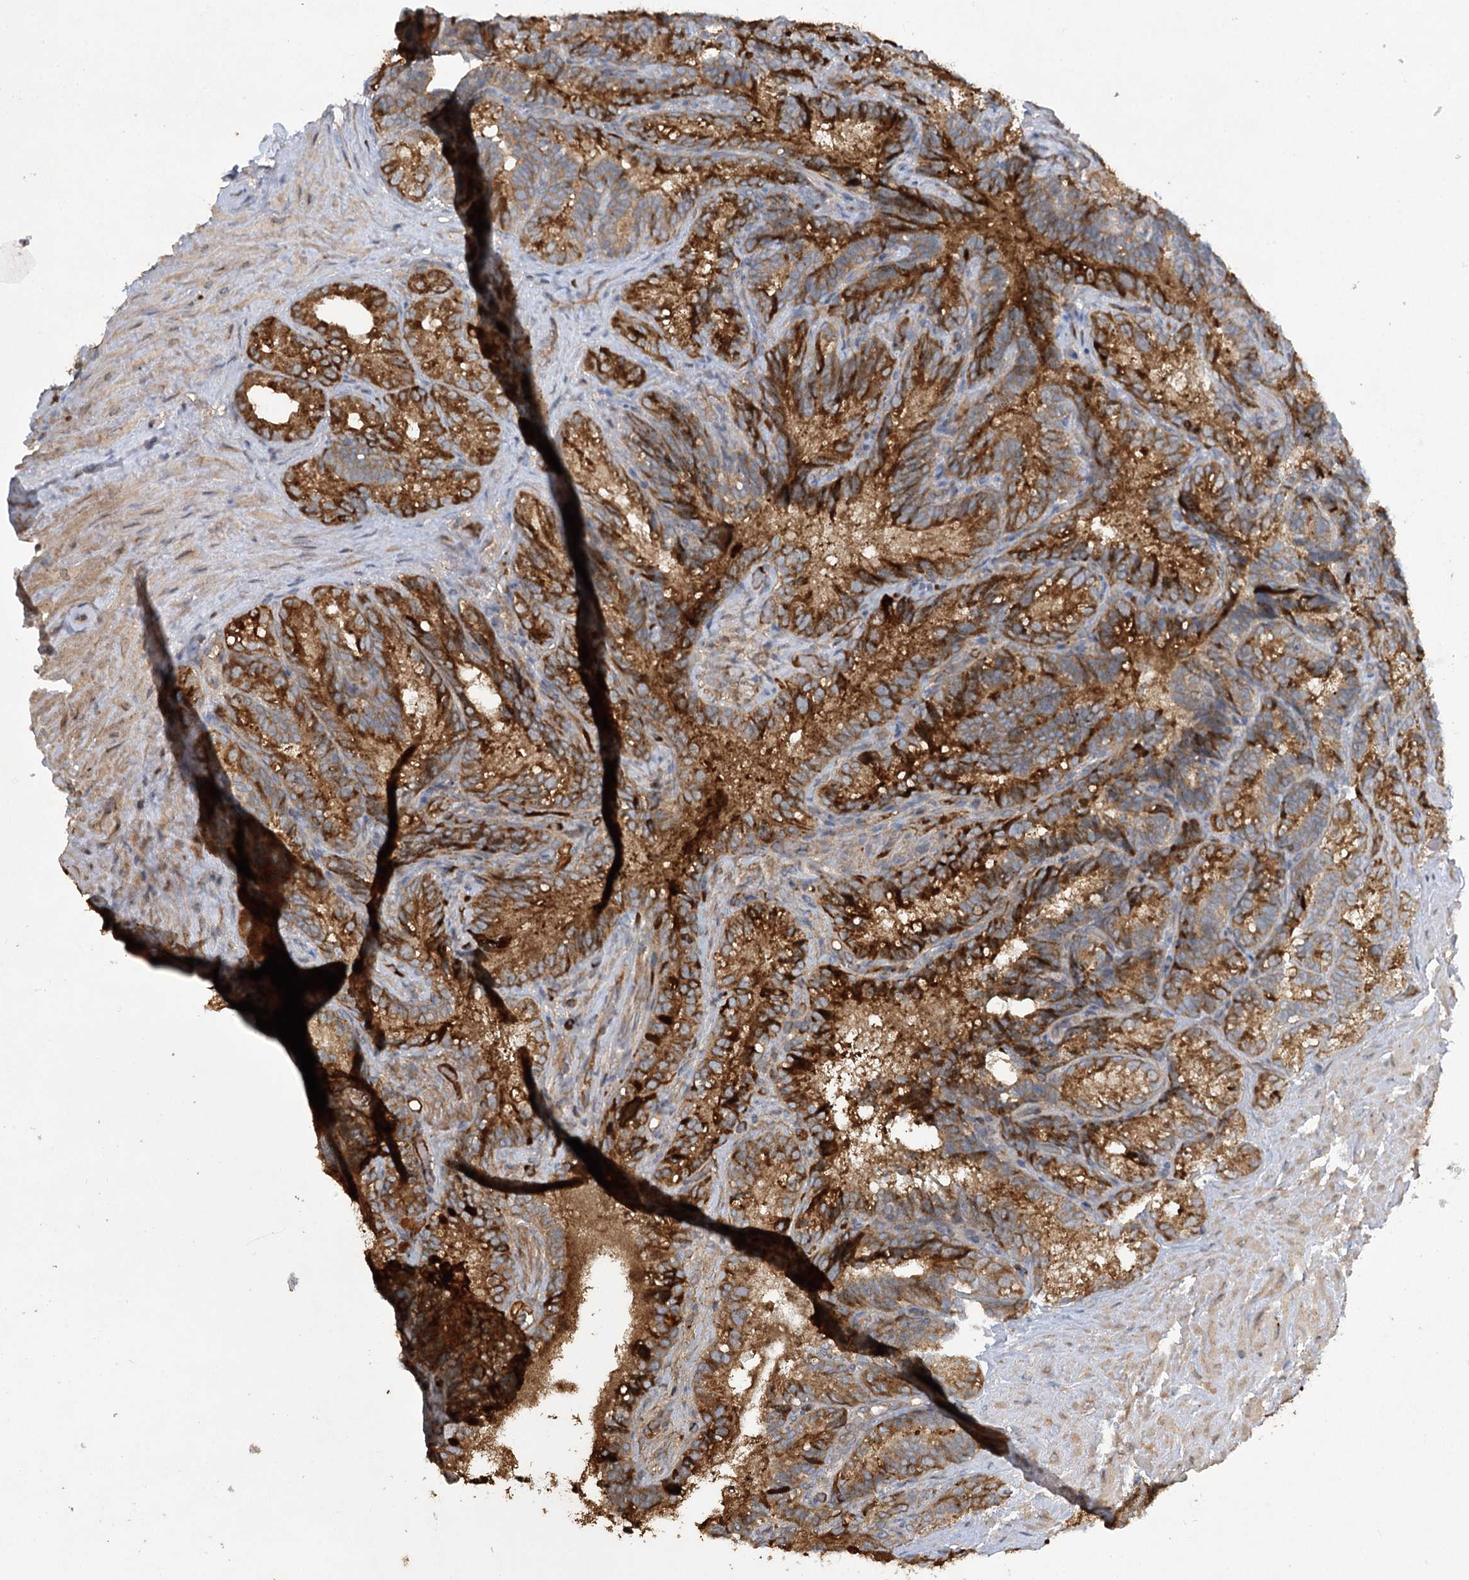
{"staining": {"intensity": "strong", "quantity": ">75%", "location": "cytoplasmic/membranous"}, "tissue": "seminal vesicle", "cell_type": "Glandular cells", "image_type": "normal", "snomed": [{"axis": "morphology", "description": "Normal tissue, NOS"}, {"axis": "topography", "description": "Seminal veicle"}], "caption": "This is a photomicrograph of immunohistochemistry staining of normal seminal vesicle, which shows strong expression in the cytoplasmic/membranous of glandular cells.", "gene": "TRAF3IP1", "patient": {"sex": "male", "age": 60}}